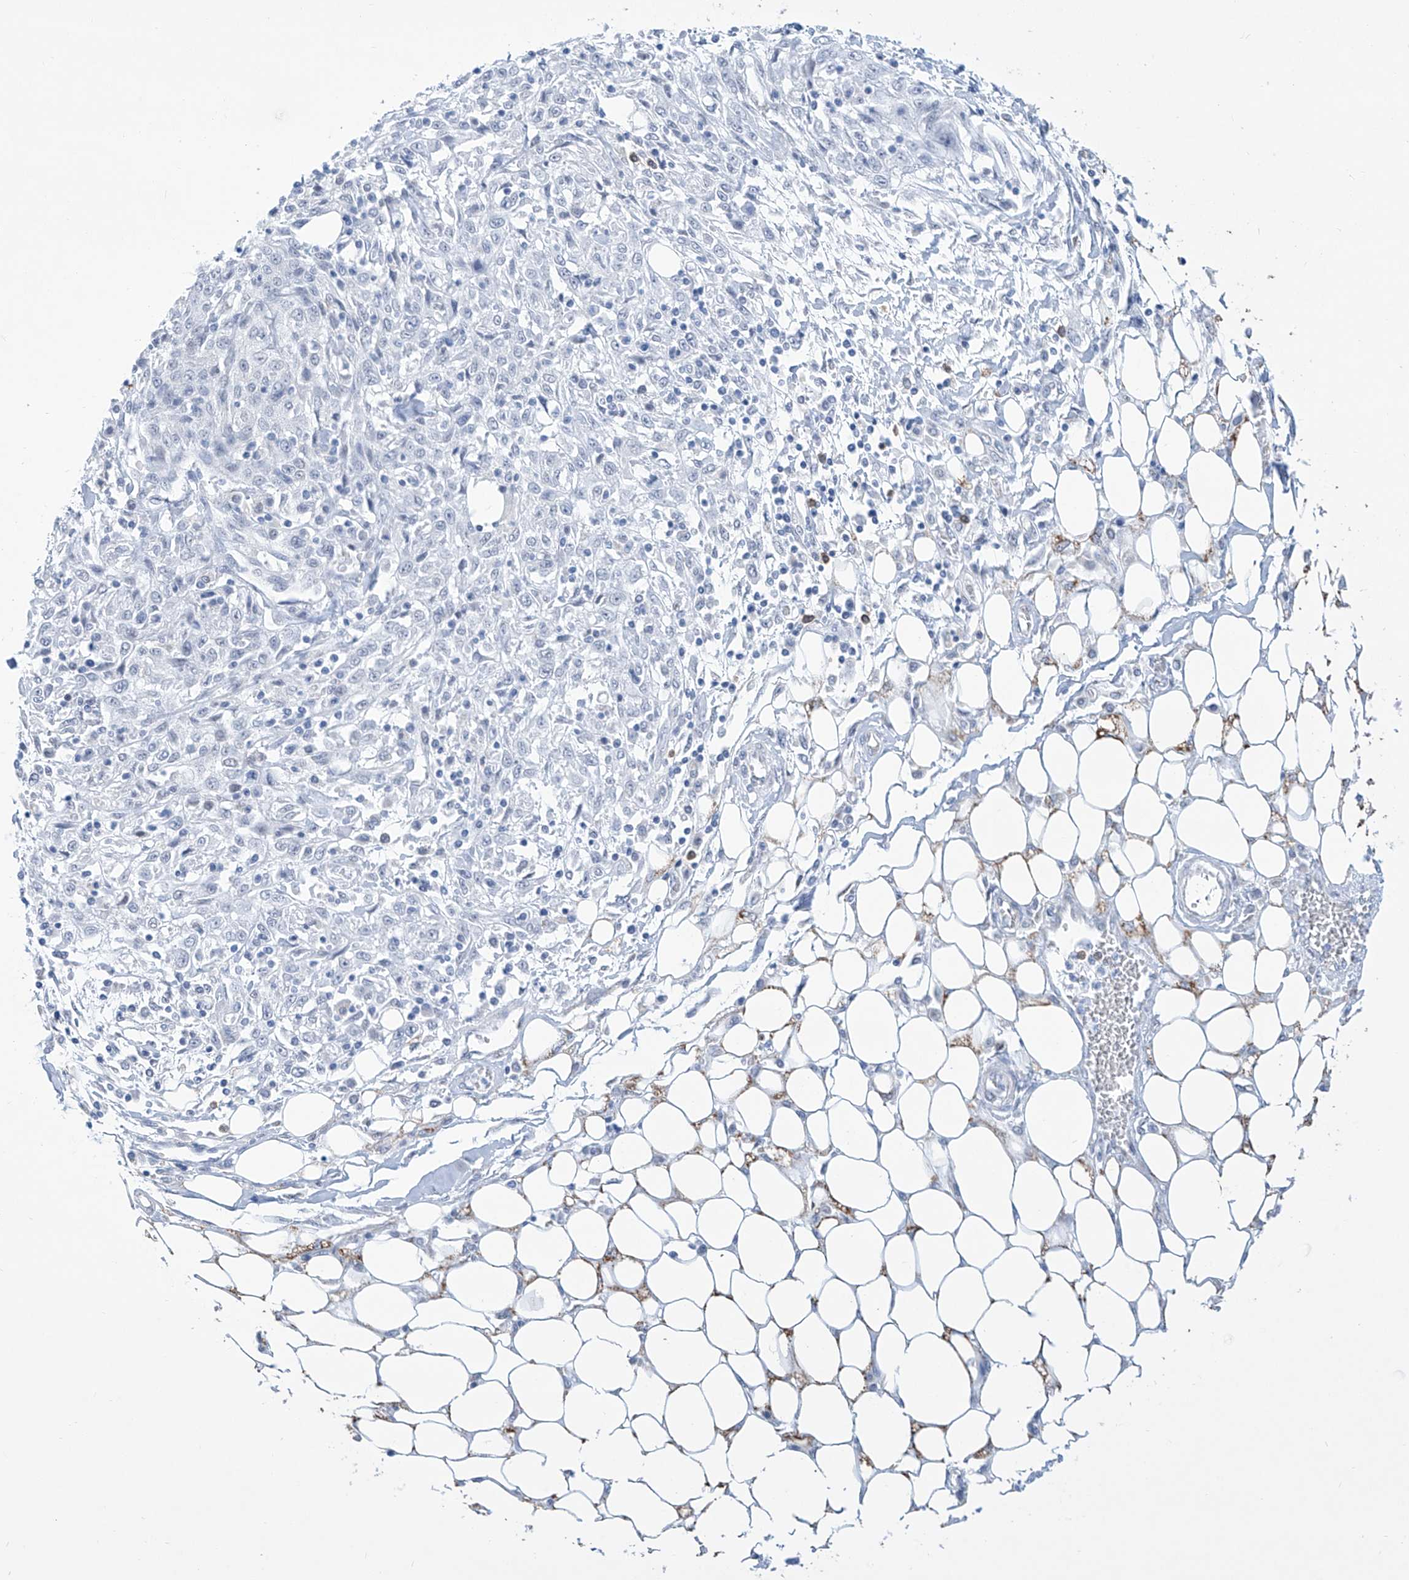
{"staining": {"intensity": "negative", "quantity": "none", "location": "none"}, "tissue": "skin cancer", "cell_type": "Tumor cells", "image_type": "cancer", "snomed": [{"axis": "morphology", "description": "Squamous cell carcinoma, NOS"}, {"axis": "morphology", "description": "Squamous cell carcinoma, metastatic, NOS"}, {"axis": "topography", "description": "Skin"}, {"axis": "topography", "description": "Lymph node"}], "caption": "Tumor cells are negative for protein expression in human skin cancer.", "gene": "ALDH6A1", "patient": {"sex": "male", "age": 75}}